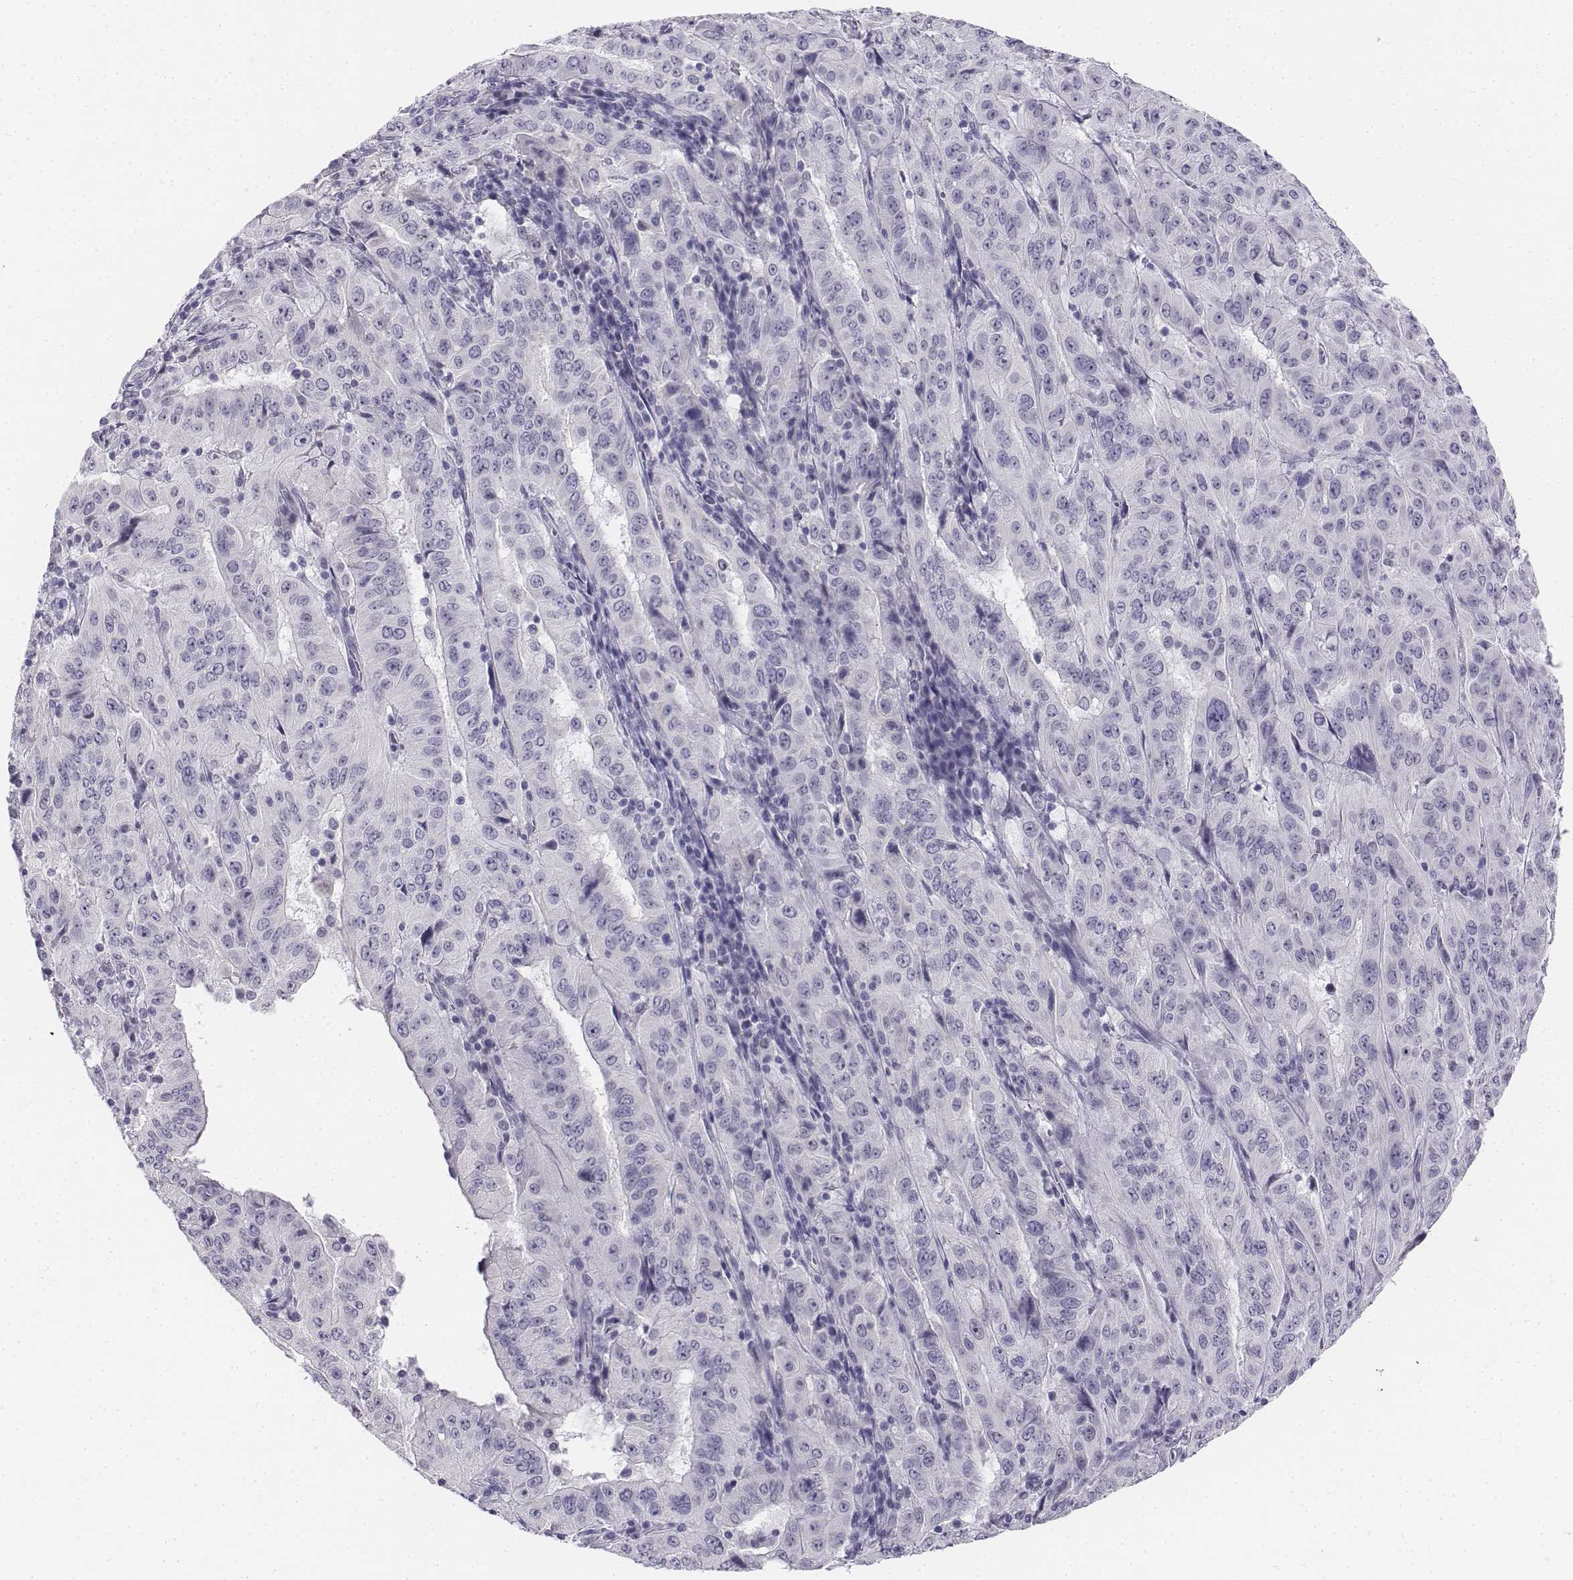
{"staining": {"intensity": "negative", "quantity": "none", "location": "none"}, "tissue": "pancreatic cancer", "cell_type": "Tumor cells", "image_type": "cancer", "snomed": [{"axis": "morphology", "description": "Adenocarcinoma, NOS"}, {"axis": "topography", "description": "Pancreas"}], "caption": "IHC histopathology image of adenocarcinoma (pancreatic) stained for a protein (brown), which reveals no expression in tumor cells.", "gene": "UCN2", "patient": {"sex": "male", "age": 63}}